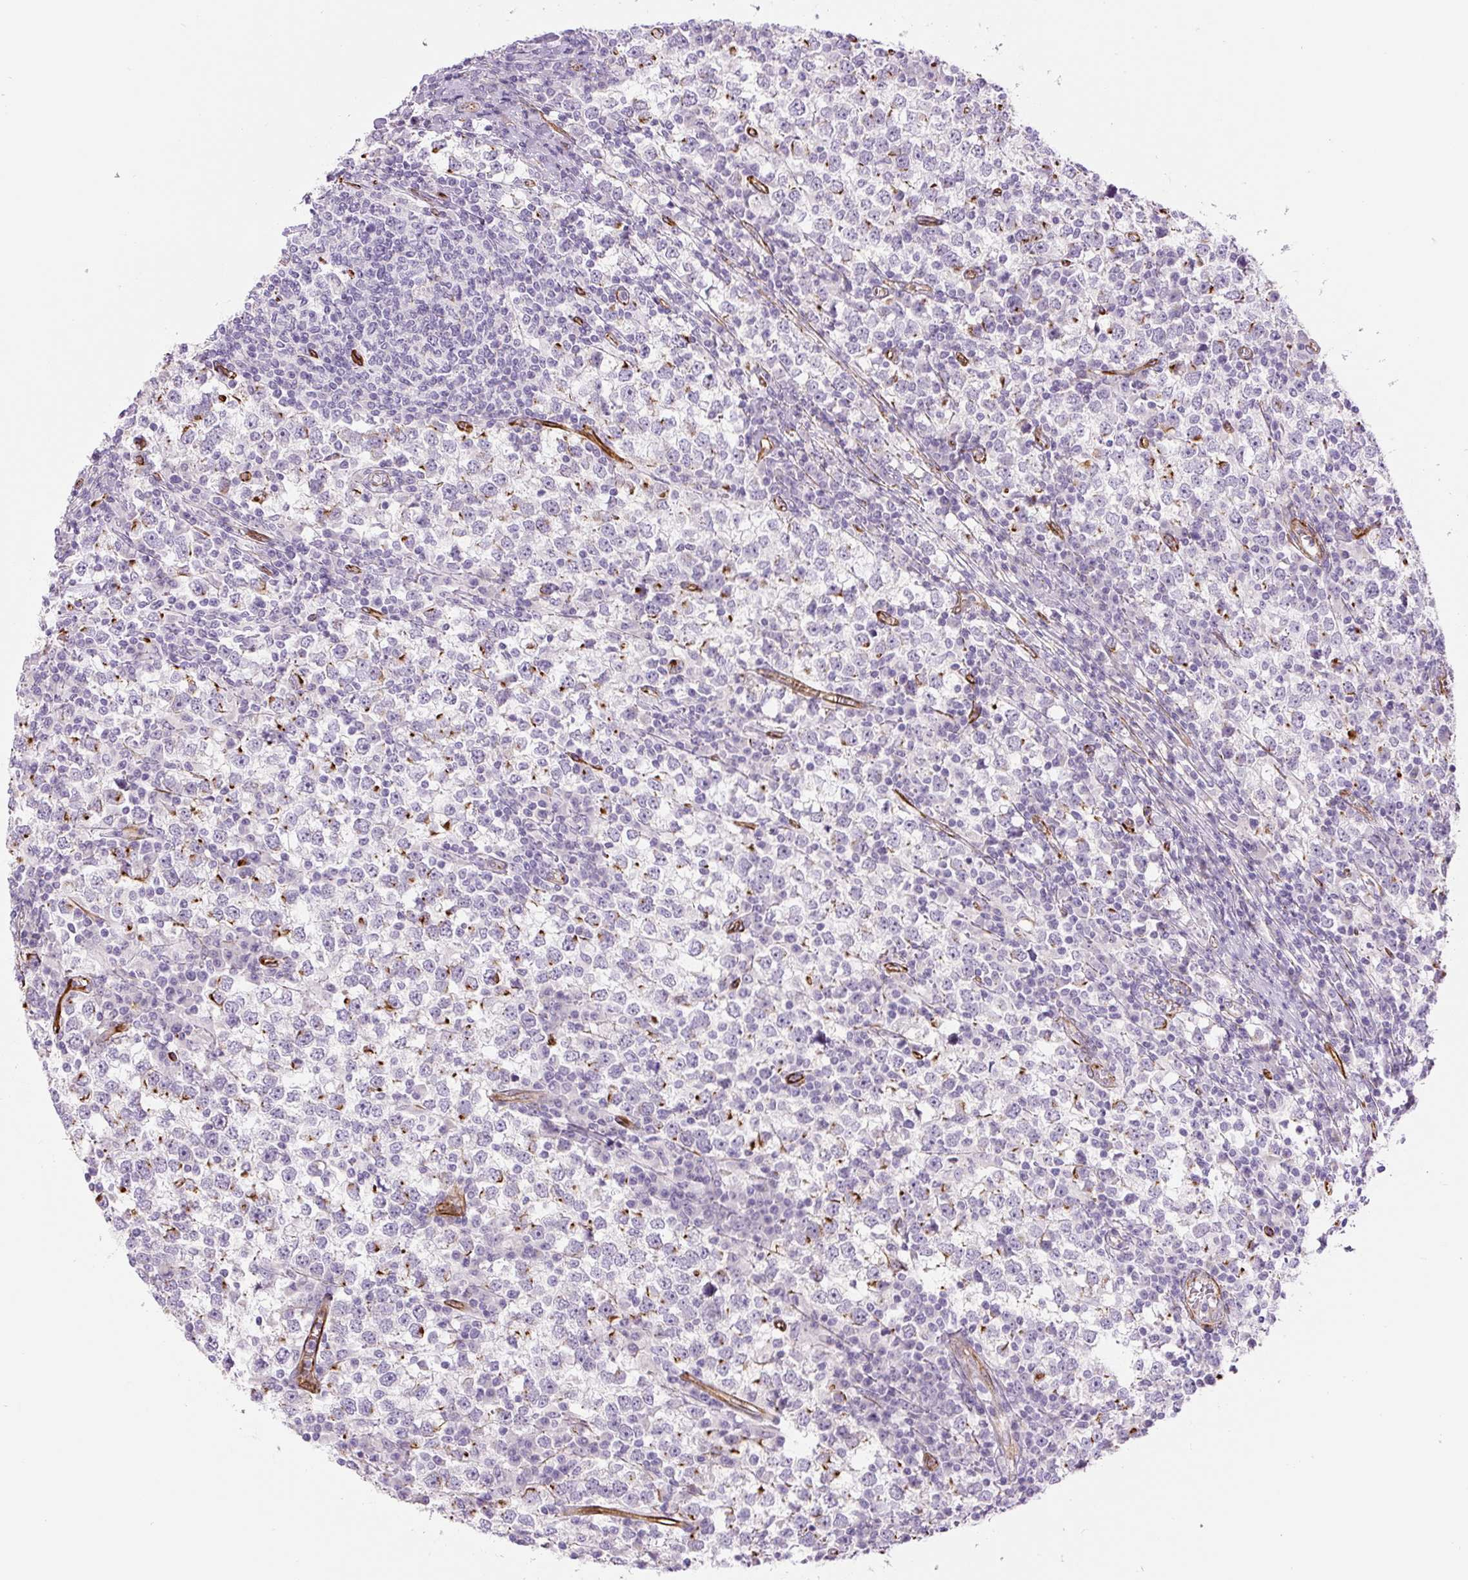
{"staining": {"intensity": "negative", "quantity": "none", "location": "none"}, "tissue": "testis cancer", "cell_type": "Tumor cells", "image_type": "cancer", "snomed": [{"axis": "morphology", "description": "Seminoma, NOS"}, {"axis": "topography", "description": "Testis"}], "caption": "Tumor cells are negative for protein expression in human testis seminoma.", "gene": "NES", "patient": {"sex": "male", "age": 65}}